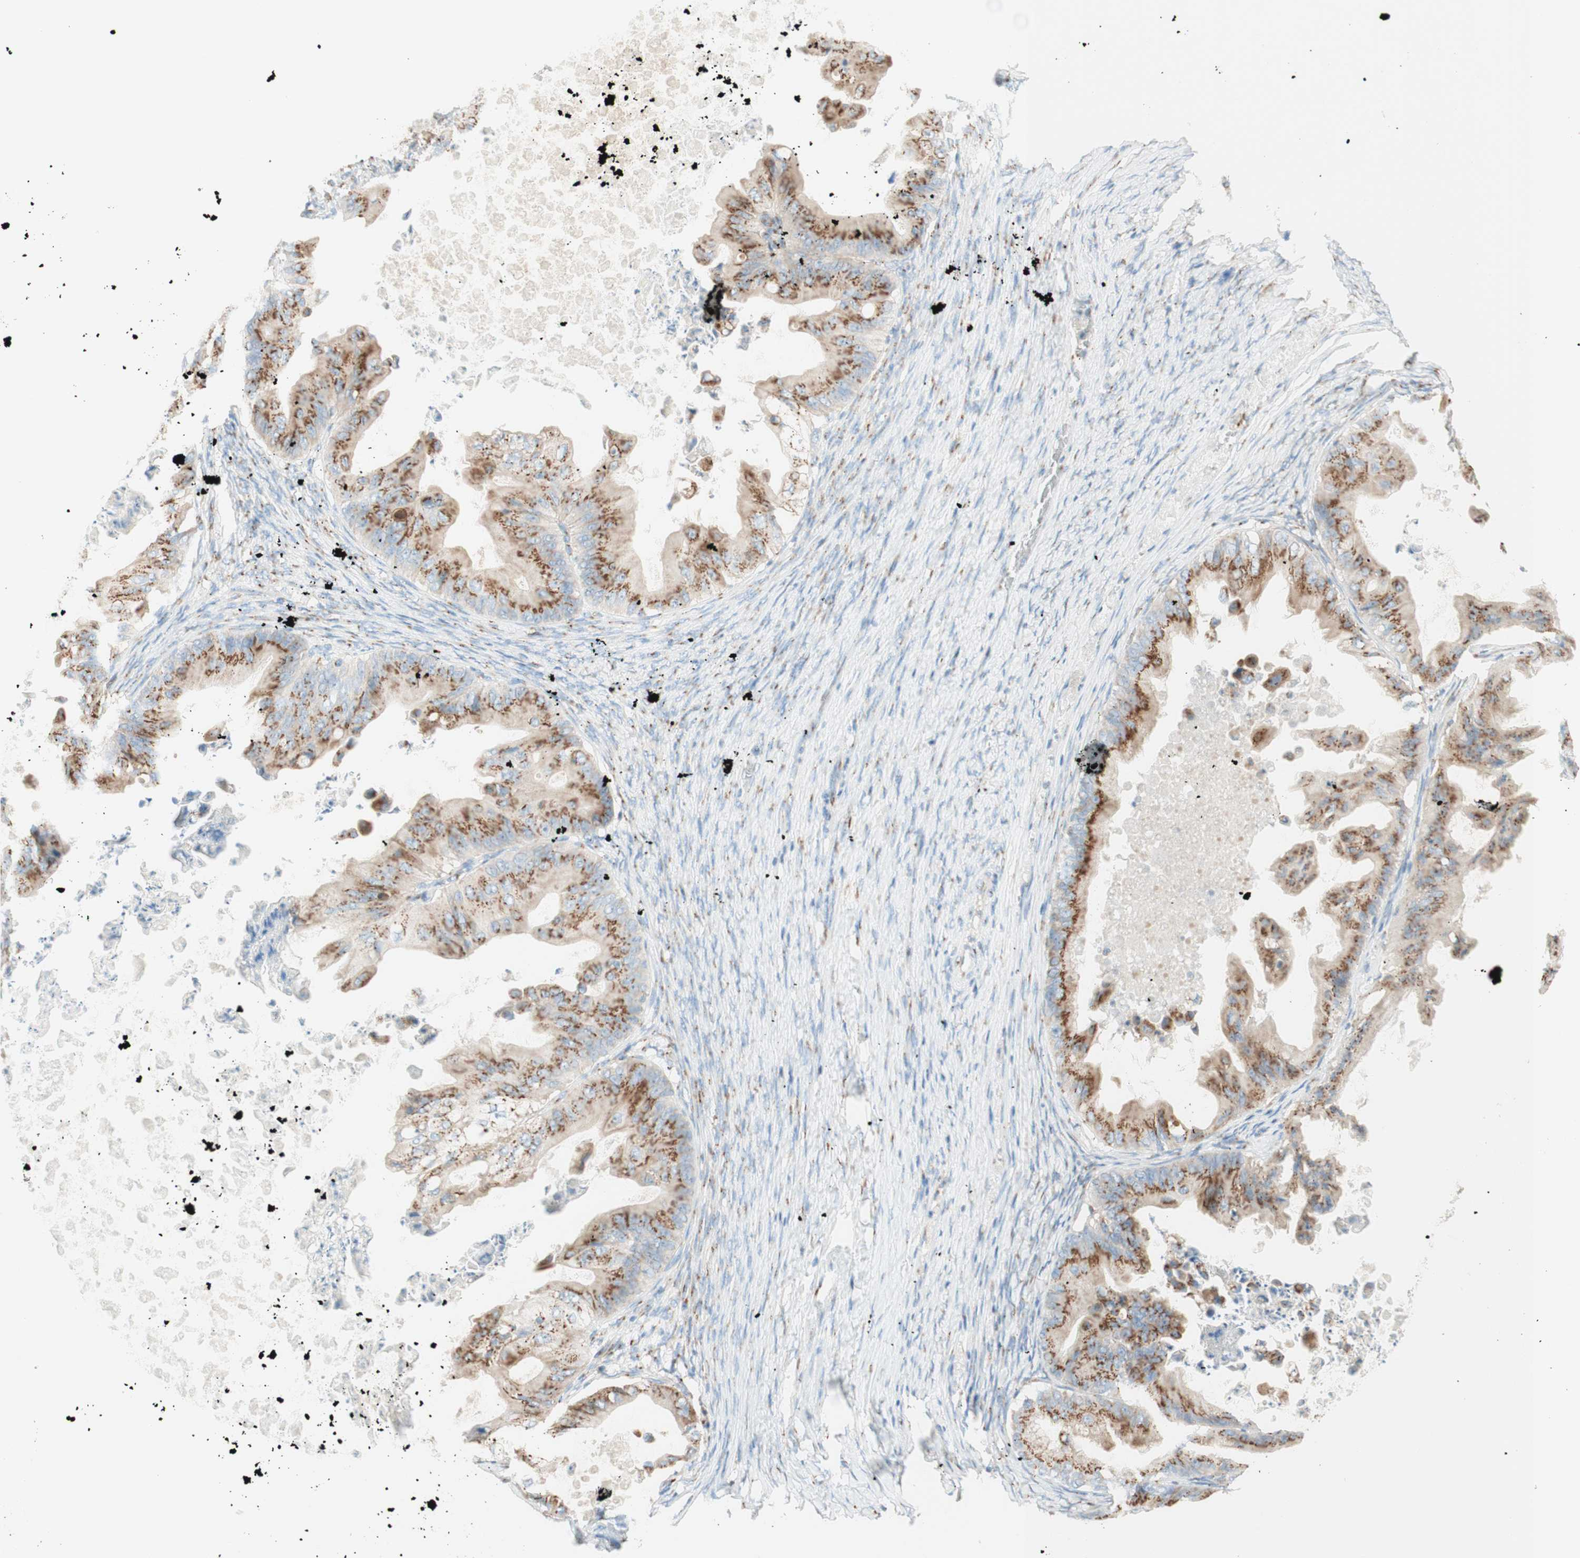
{"staining": {"intensity": "moderate", "quantity": ">75%", "location": "cytoplasmic/membranous"}, "tissue": "ovarian cancer", "cell_type": "Tumor cells", "image_type": "cancer", "snomed": [{"axis": "morphology", "description": "Cystadenocarcinoma, mucinous, NOS"}, {"axis": "topography", "description": "Ovary"}], "caption": "The histopathology image displays immunohistochemical staining of ovarian cancer. There is moderate cytoplasmic/membranous positivity is present in about >75% of tumor cells.", "gene": "GOLGB1", "patient": {"sex": "female", "age": 37}}